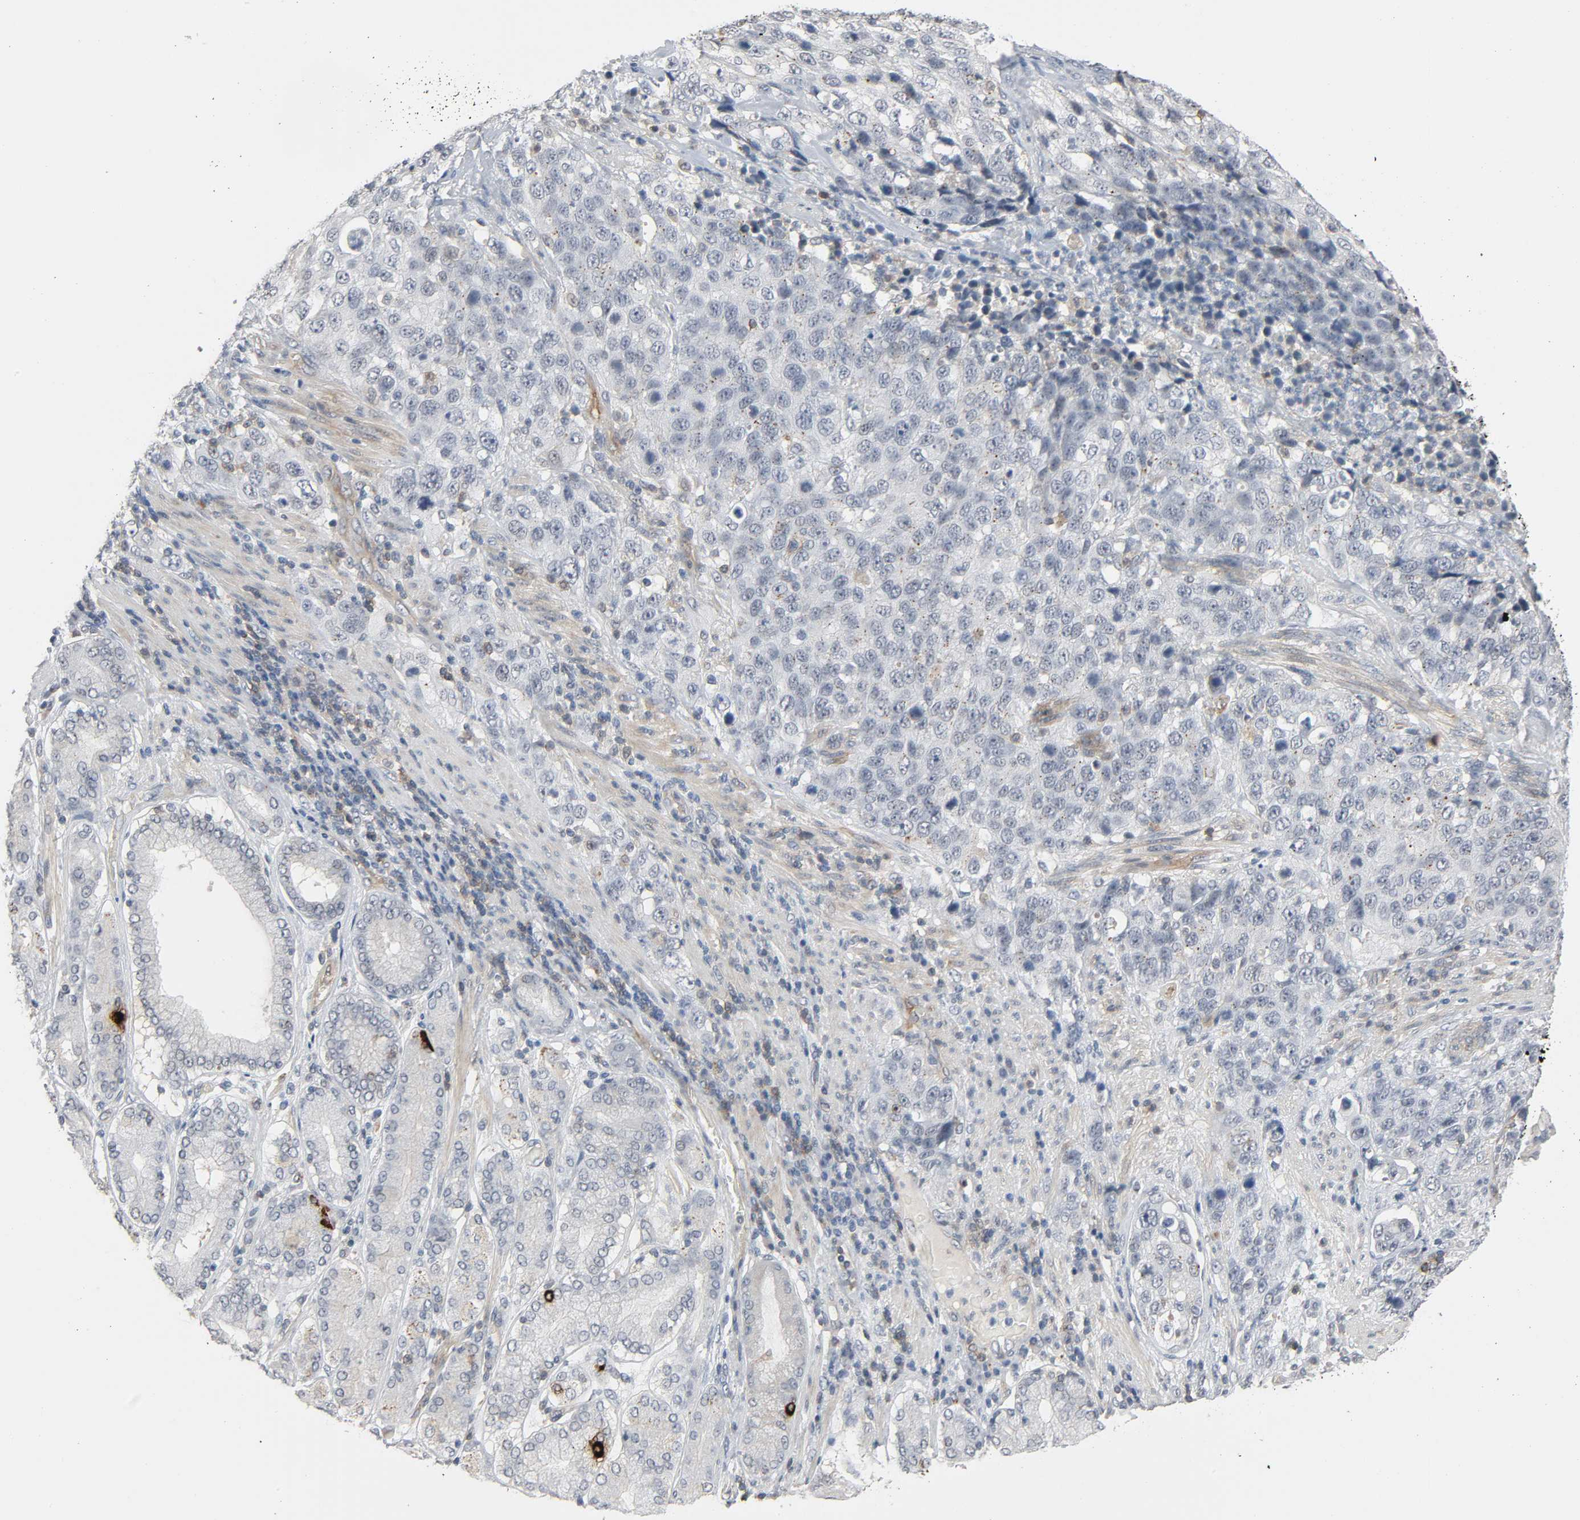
{"staining": {"intensity": "weak", "quantity": "<25%", "location": "cytoplasmic/membranous"}, "tissue": "stomach cancer", "cell_type": "Tumor cells", "image_type": "cancer", "snomed": [{"axis": "morphology", "description": "Normal tissue, NOS"}, {"axis": "morphology", "description": "Adenocarcinoma, NOS"}, {"axis": "topography", "description": "Stomach"}], "caption": "IHC image of neoplastic tissue: human stomach cancer stained with DAB reveals no significant protein expression in tumor cells.", "gene": "CD4", "patient": {"sex": "male", "age": 48}}